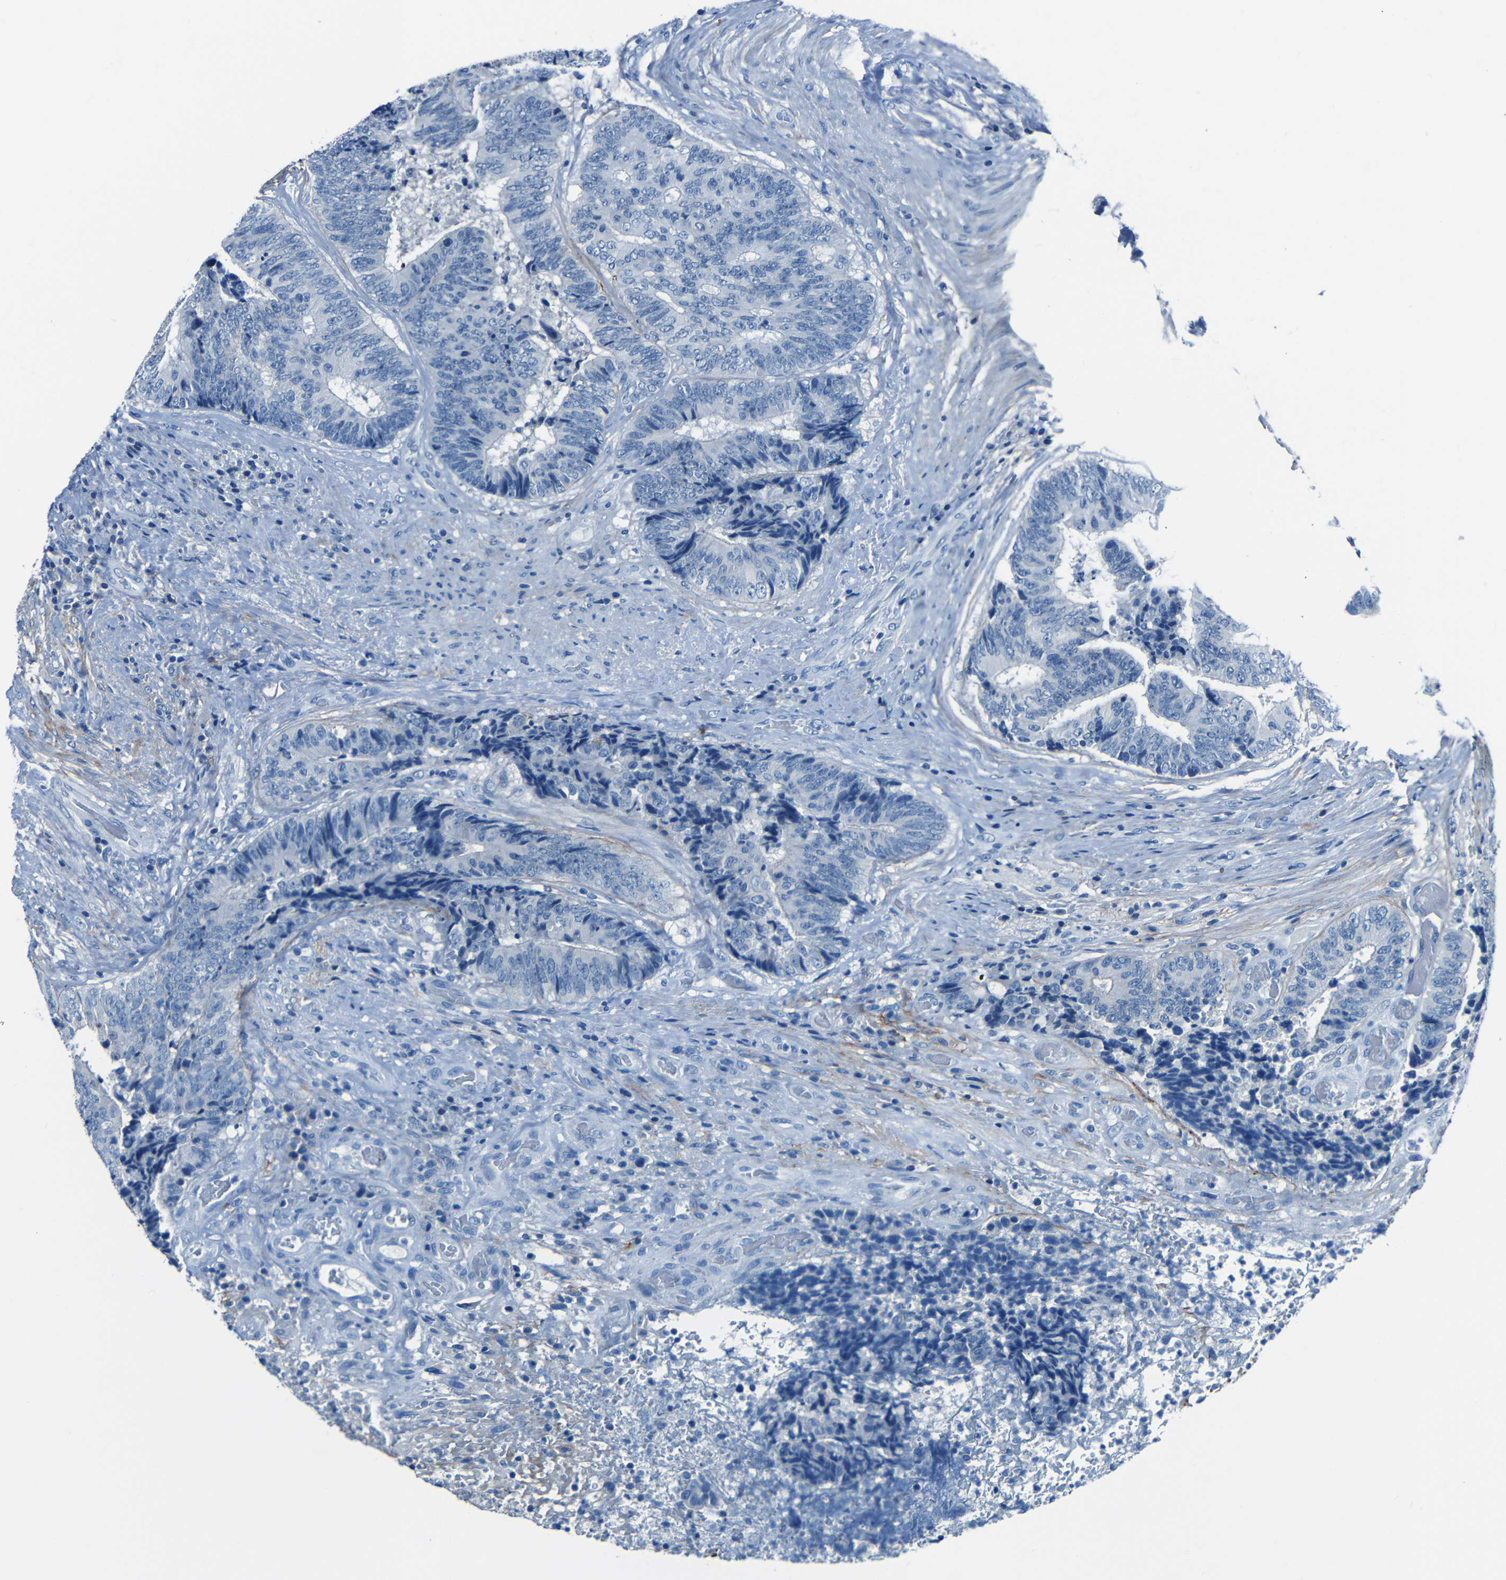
{"staining": {"intensity": "negative", "quantity": "none", "location": "none"}, "tissue": "colorectal cancer", "cell_type": "Tumor cells", "image_type": "cancer", "snomed": [{"axis": "morphology", "description": "Adenocarcinoma, NOS"}, {"axis": "topography", "description": "Rectum"}], "caption": "The IHC photomicrograph has no significant staining in tumor cells of colorectal adenocarcinoma tissue. (Brightfield microscopy of DAB (3,3'-diaminobenzidine) IHC at high magnification).", "gene": "FBN2", "patient": {"sex": "male", "age": 72}}